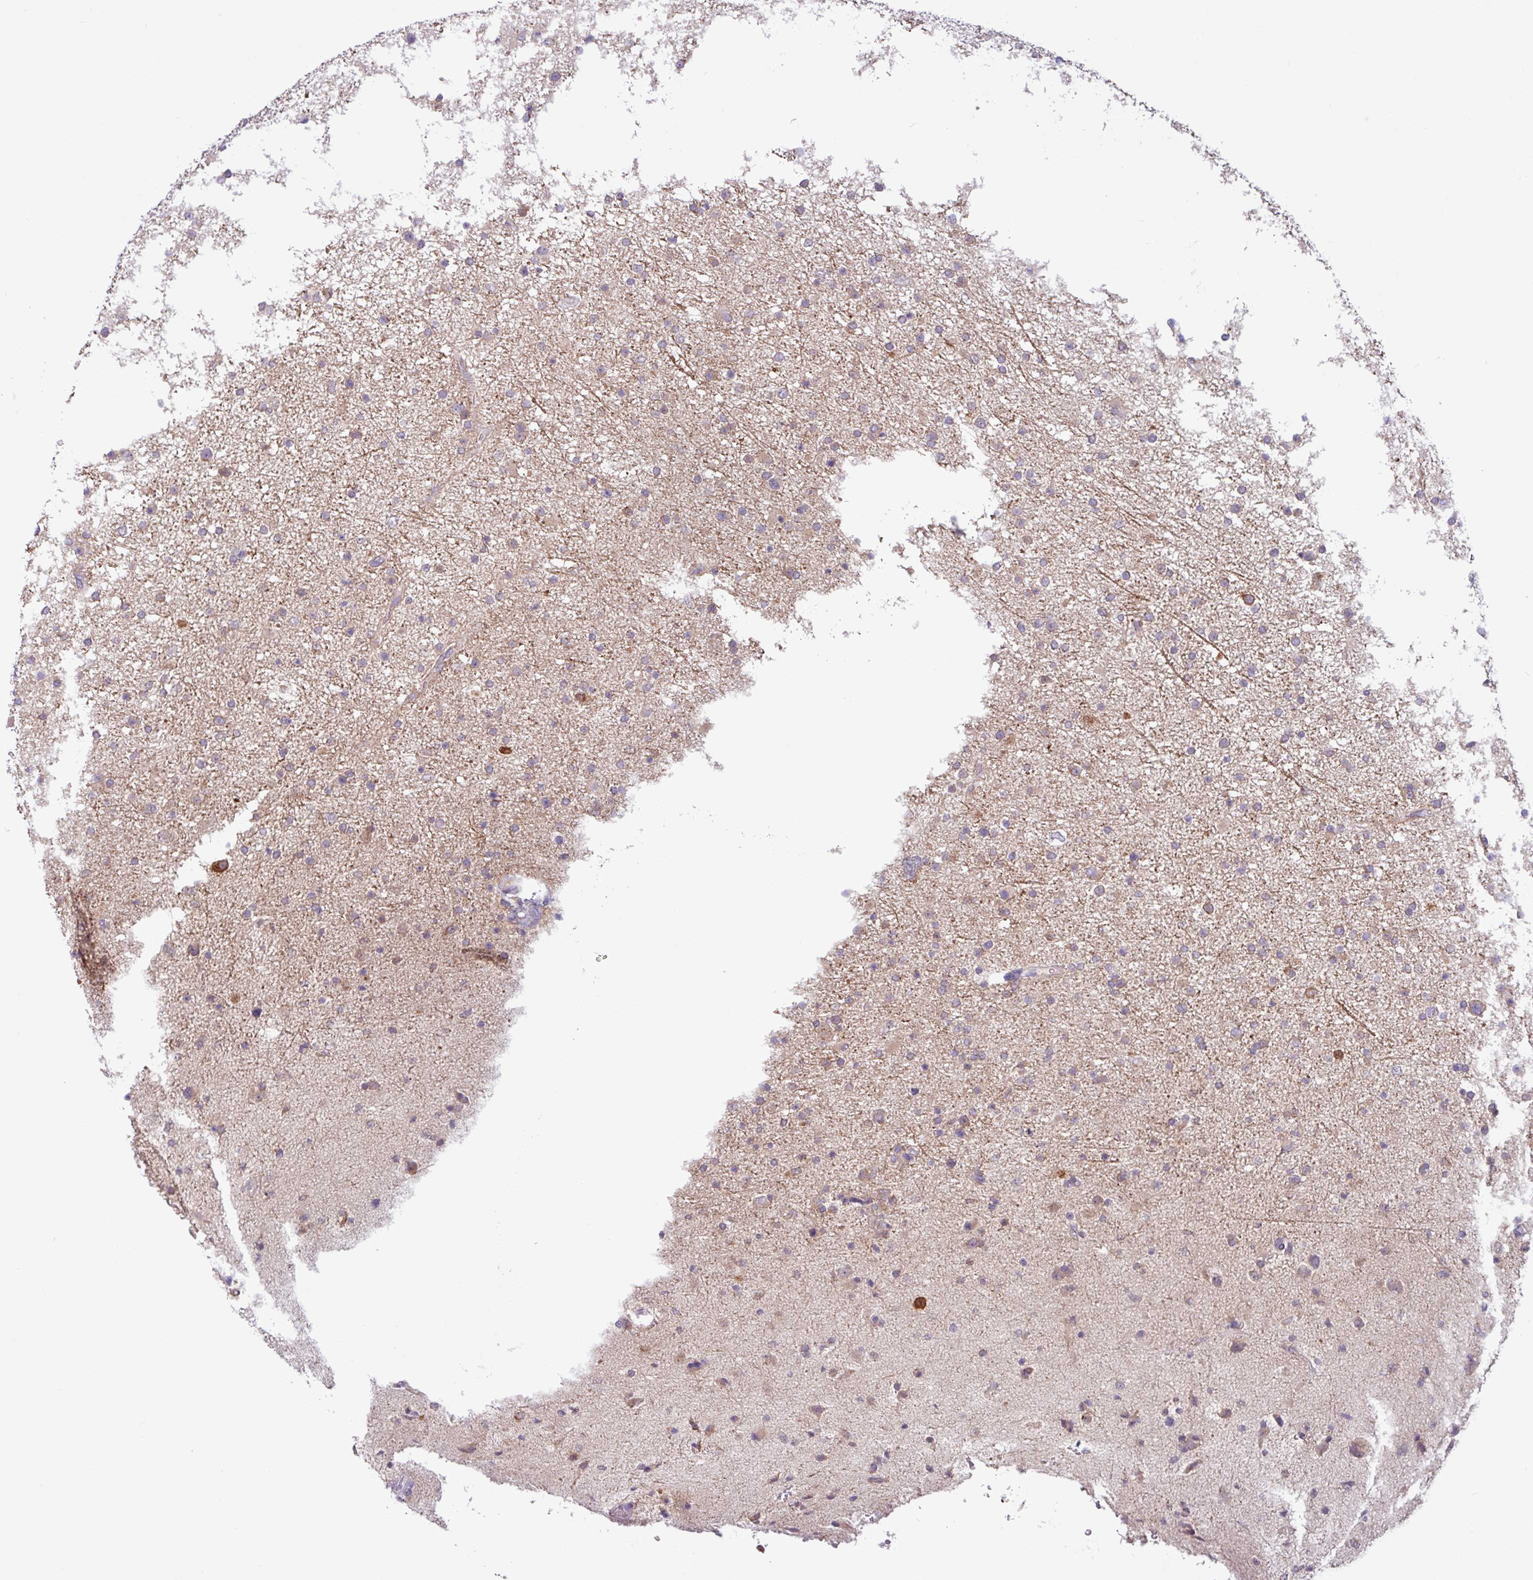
{"staining": {"intensity": "weak", "quantity": "<25%", "location": "cytoplasmic/membranous"}, "tissue": "glioma", "cell_type": "Tumor cells", "image_type": "cancer", "snomed": [{"axis": "morphology", "description": "Glioma, malignant, Low grade"}, {"axis": "topography", "description": "Brain"}], "caption": "Immunohistochemistry (IHC) micrograph of malignant glioma (low-grade) stained for a protein (brown), which displays no expression in tumor cells.", "gene": "STIMATE", "patient": {"sex": "female", "age": 32}}